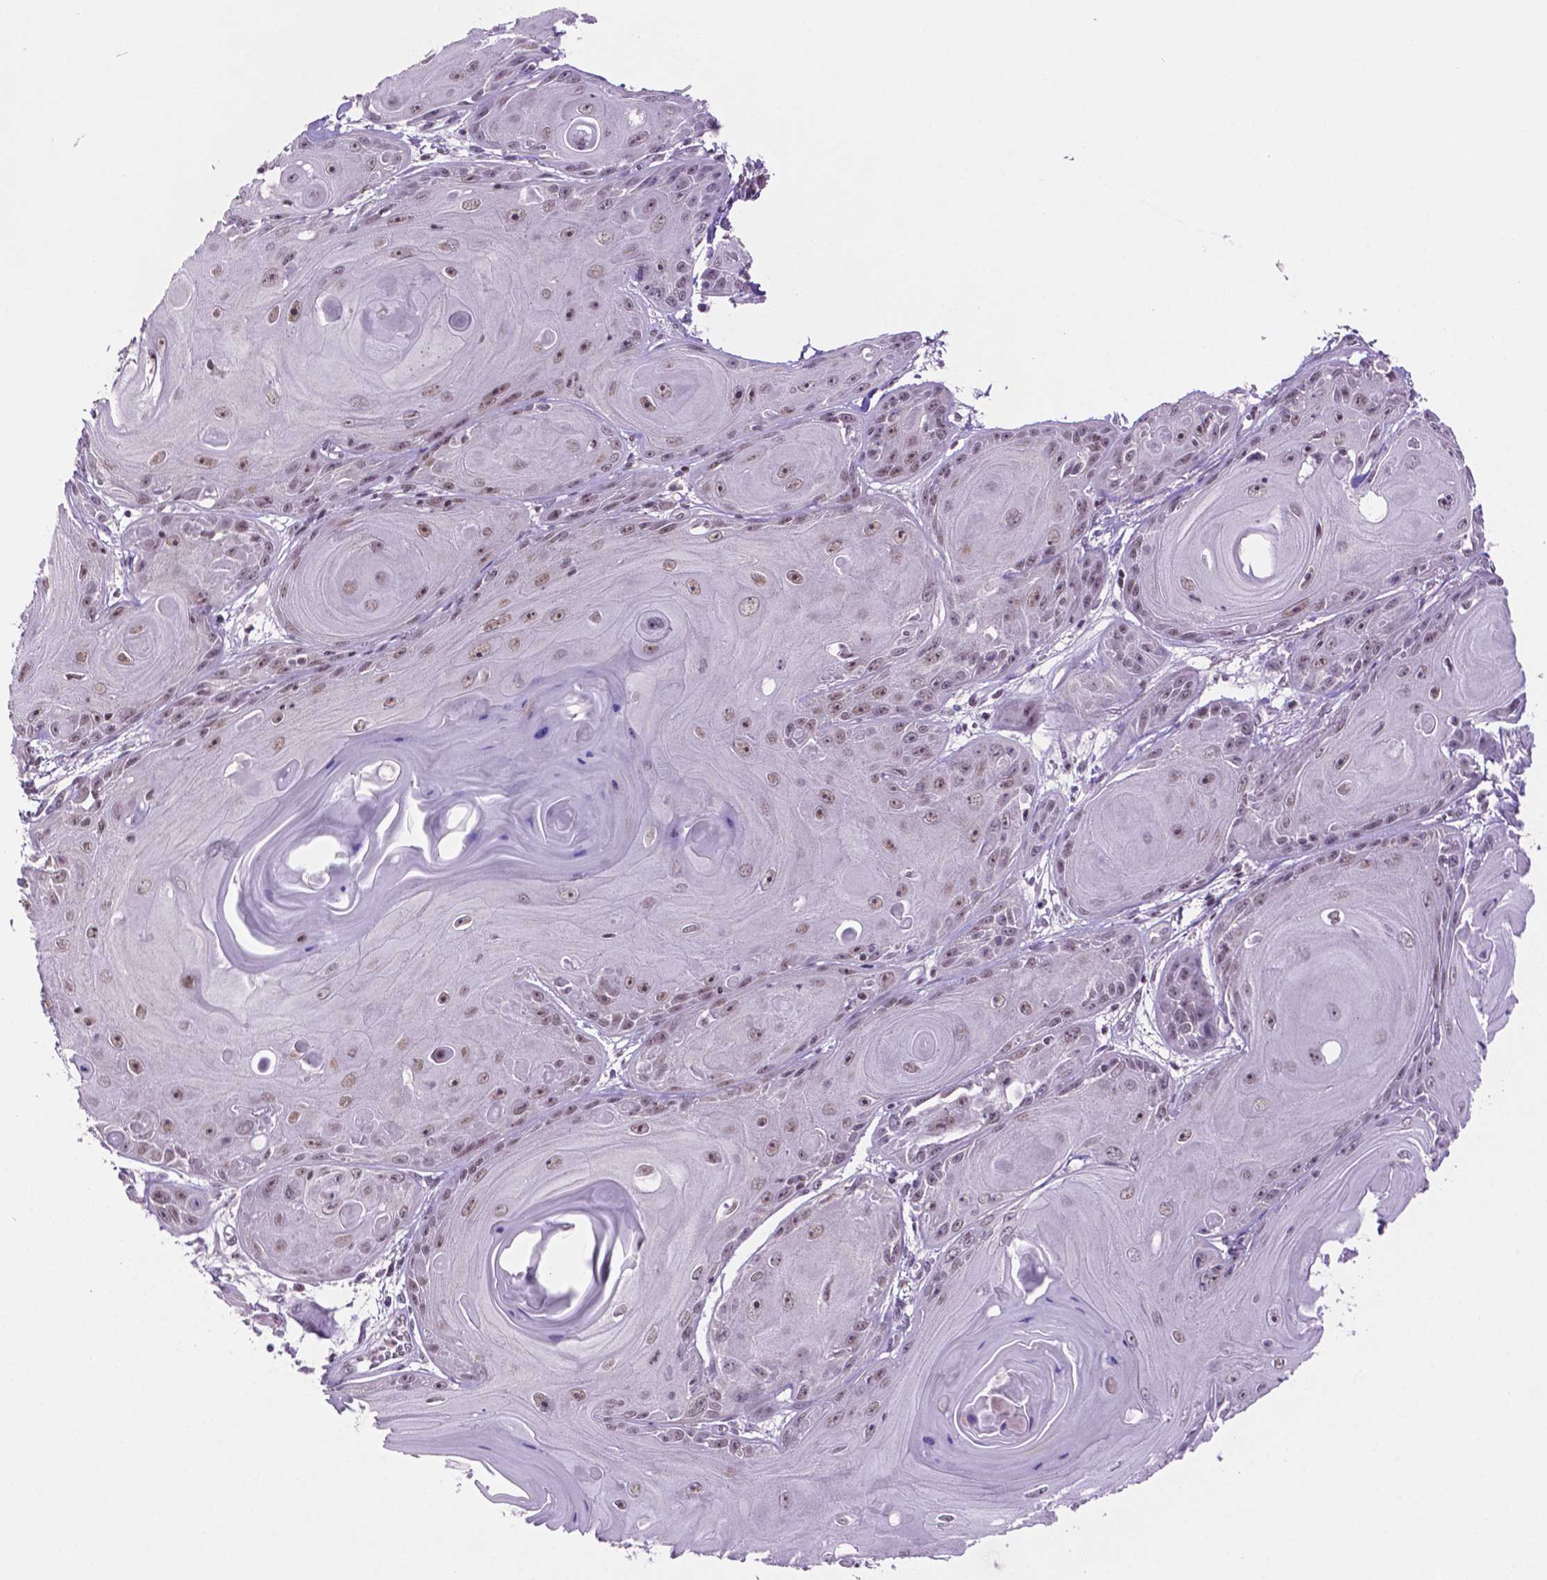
{"staining": {"intensity": "moderate", "quantity": ">75%", "location": "nuclear"}, "tissue": "skin cancer", "cell_type": "Tumor cells", "image_type": "cancer", "snomed": [{"axis": "morphology", "description": "Squamous cell carcinoma, NOS"}, {"axis": "topography", "description": "Skin"}, {"axis": "topography", "description": "Vulva"}], "caption": "Brown immunohistochemical staining in skin cancer shows moderate nuclear positivity in approximately >75% of tumor cells.", "gene": "NCOR1", "patient": {"sex": "female", "age": 85}}